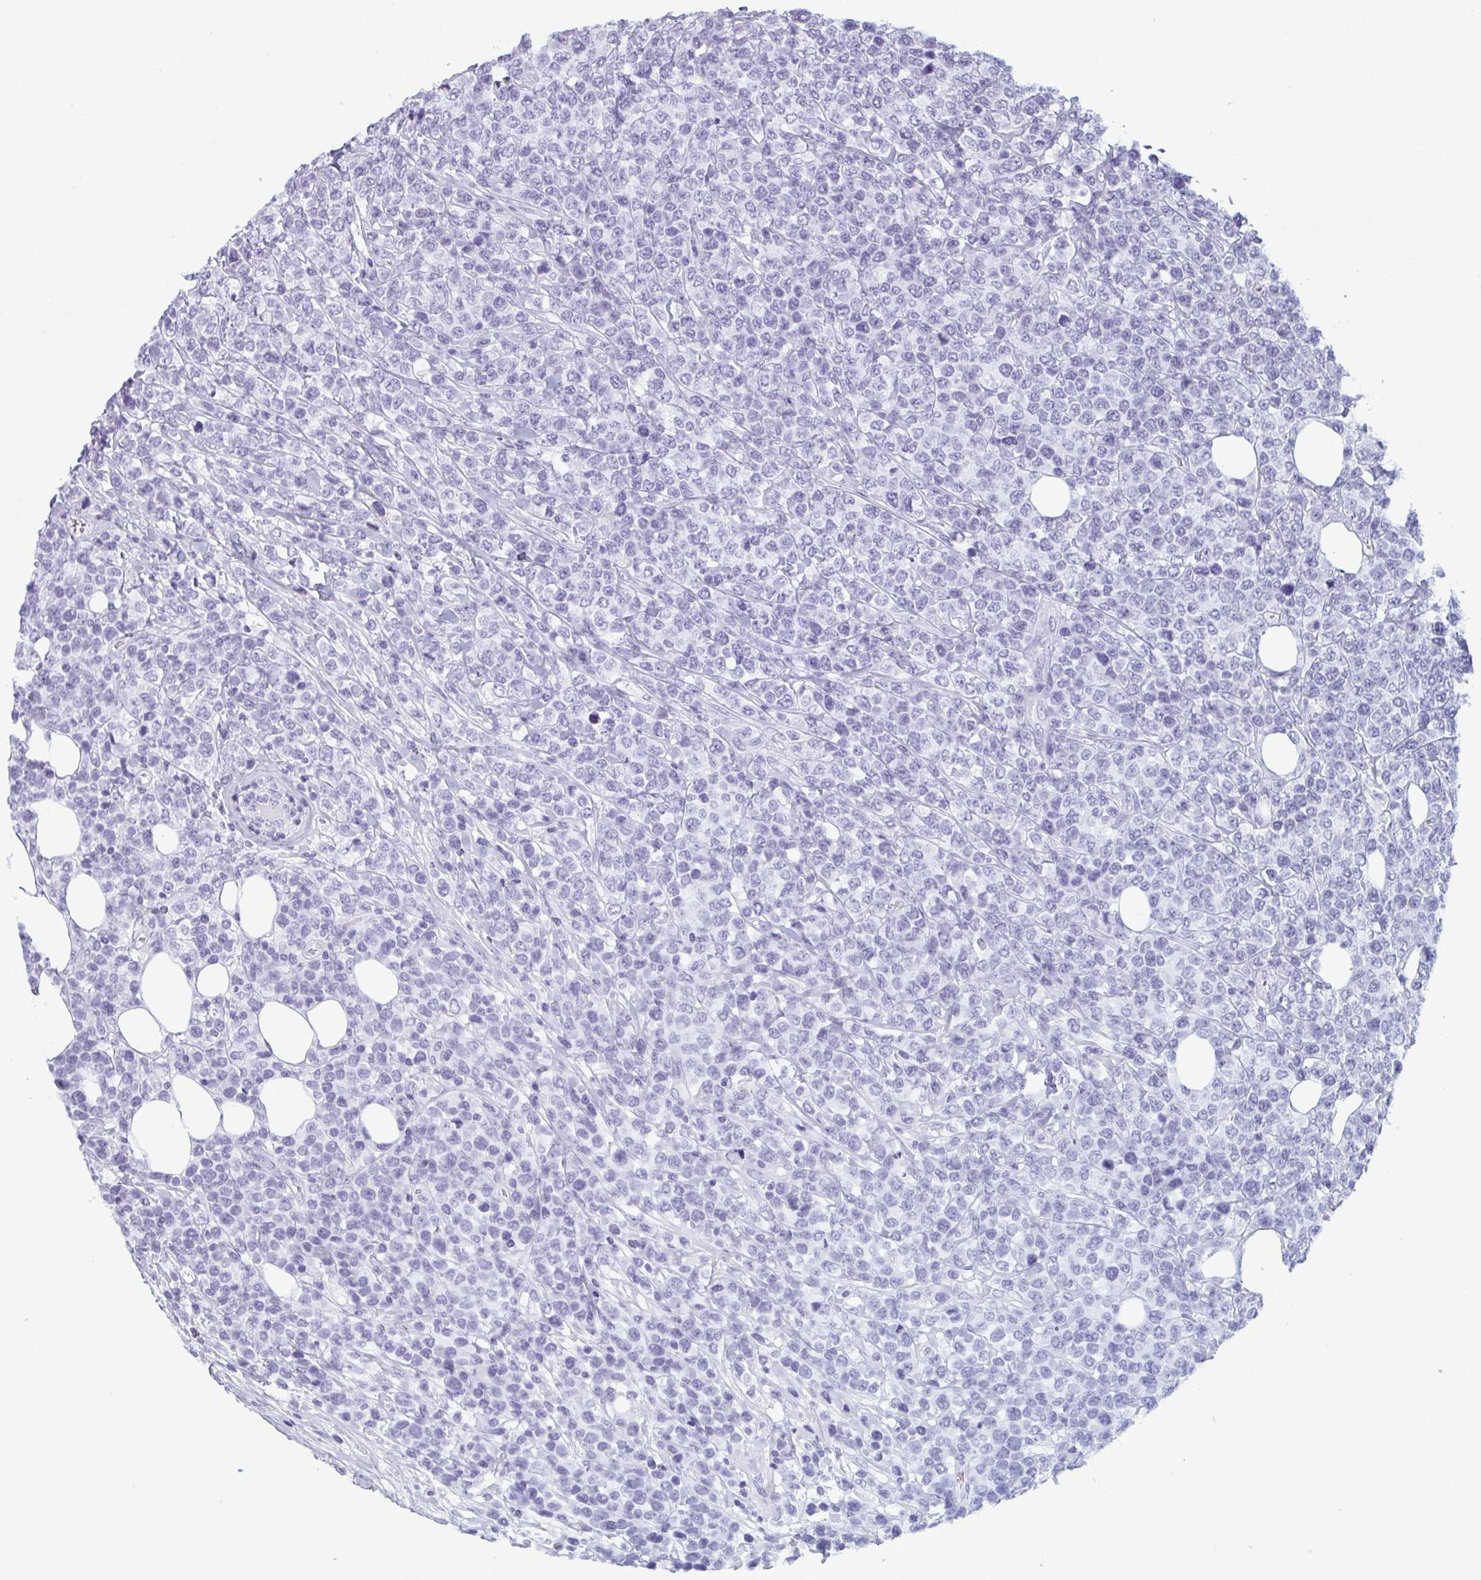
{"staining": {"intensity": "negative", "quantity": "none", "location": "none"}, "tissue": "lymphoma", "cell_type": "Tumor cells", "image_type": "cancer", "snomed": [{"axis": "morphology", "description": "Malignant lymphoma, non-Hodgkin's type, High grade"}, {"axis": "topography", "description": "Soft tissue"}], "caption": "There is no significant expression in tumor cells of malignant lymphoma, non-Hodgkin's type (high-grade). The staining was performed using DAB (3,3'-diaminobenzidine) to visualize the protein expression in brown, while the nuclei were stained in blue with hematoxylin (Magnification: 20x).", "gene": "CDA", "patient": {"sex": "female", "age": 56}}